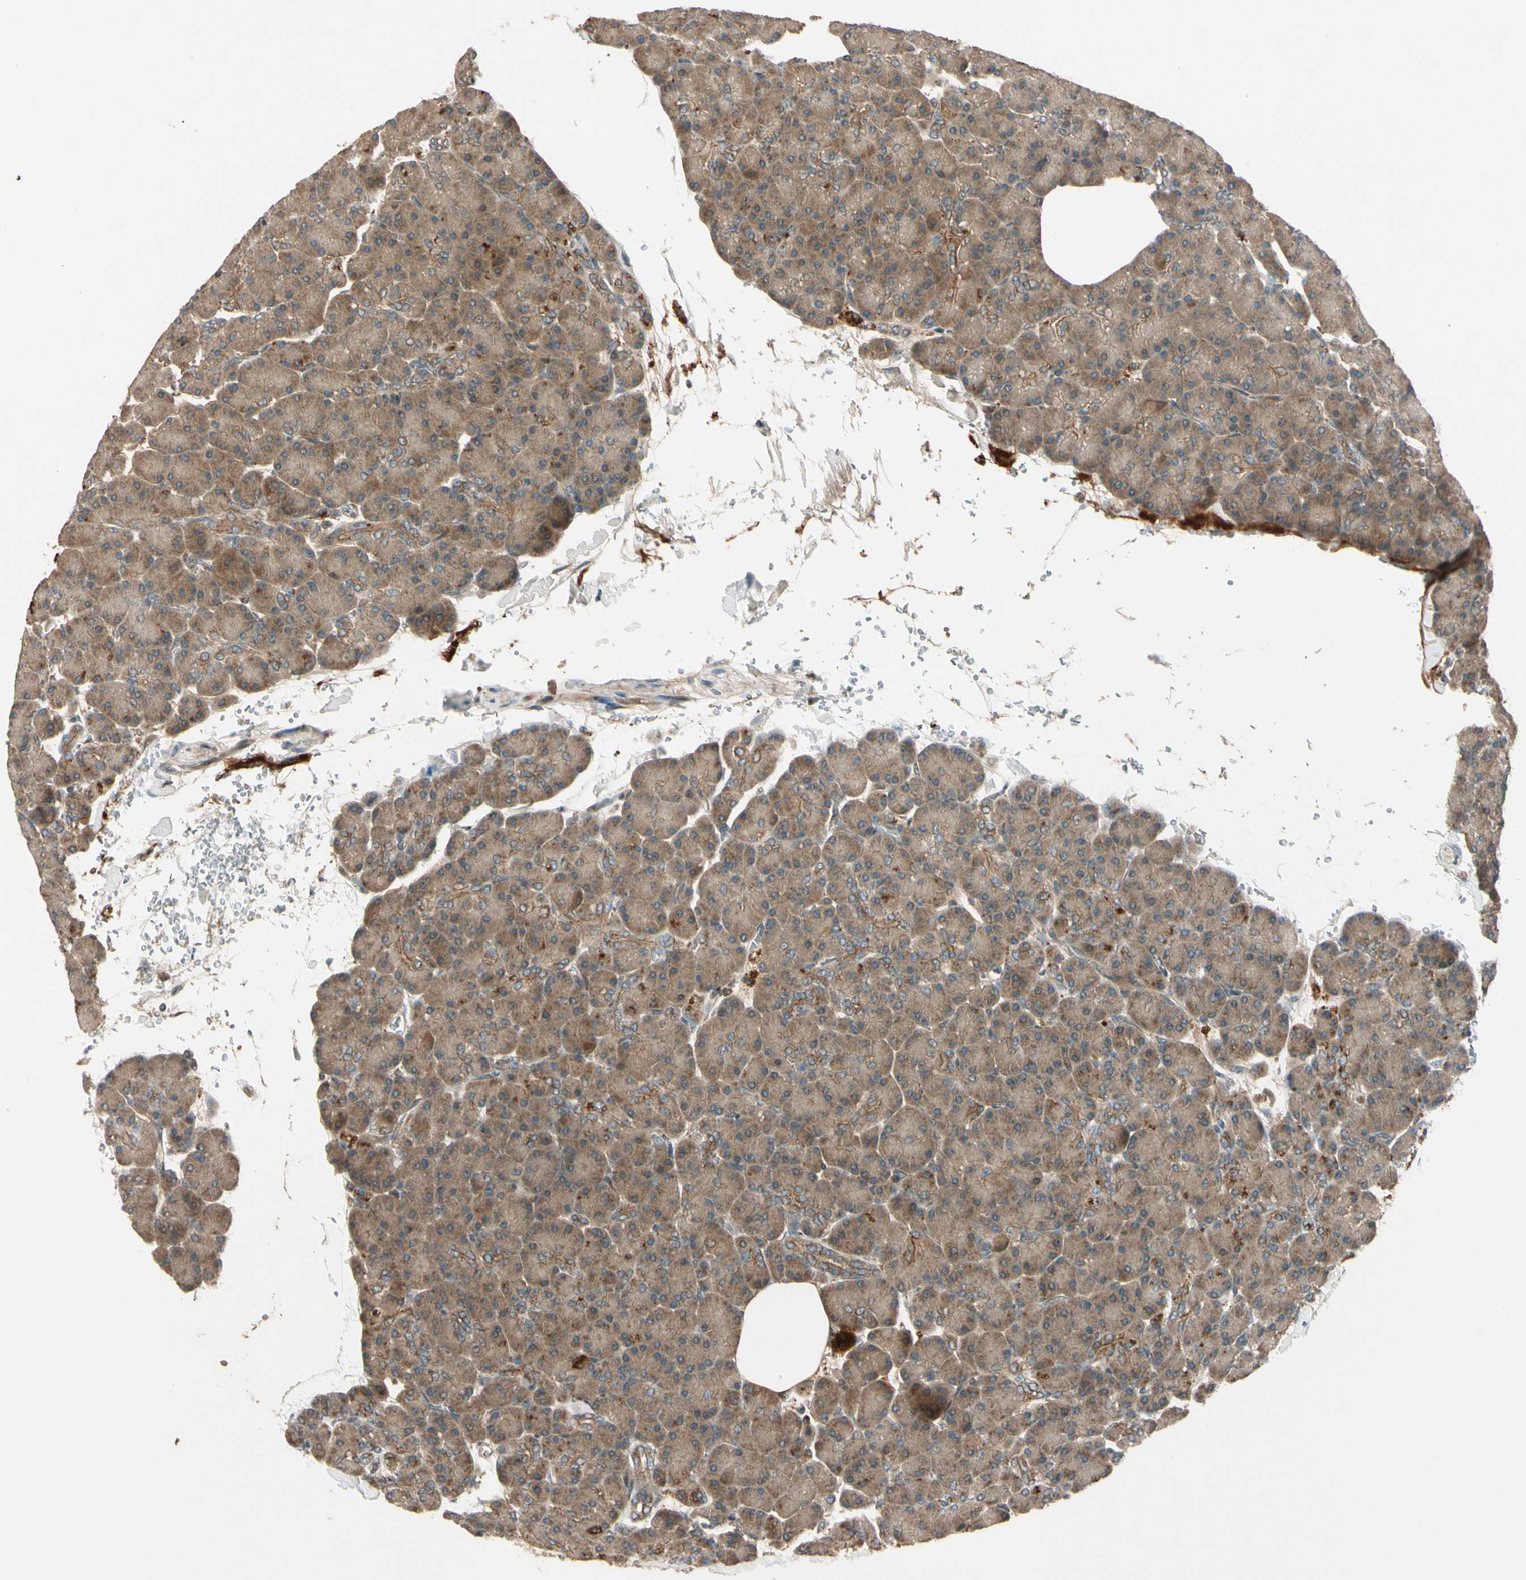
{"staining": {"intensity": "moderate", "quantity": ">75%", "location": "cytoplasmic/membranous"}, "tissue": "pancreas", "cell_type": "Exocrine glandular cells", "image_type": "normal", "snomed": [{"axis": "morphology", "description": "Normal tissue, NOS"}, {"axis": "topography", "description": "Pancreas"}], "caption": "Pancreas stained with a brown dye displays moderate cytoplasmic/membranous positive positivity in approximately >75% of exocrine glandular cells.", "gene": "ACVR1C", "patient": {"sex": "female", "age": 43}}